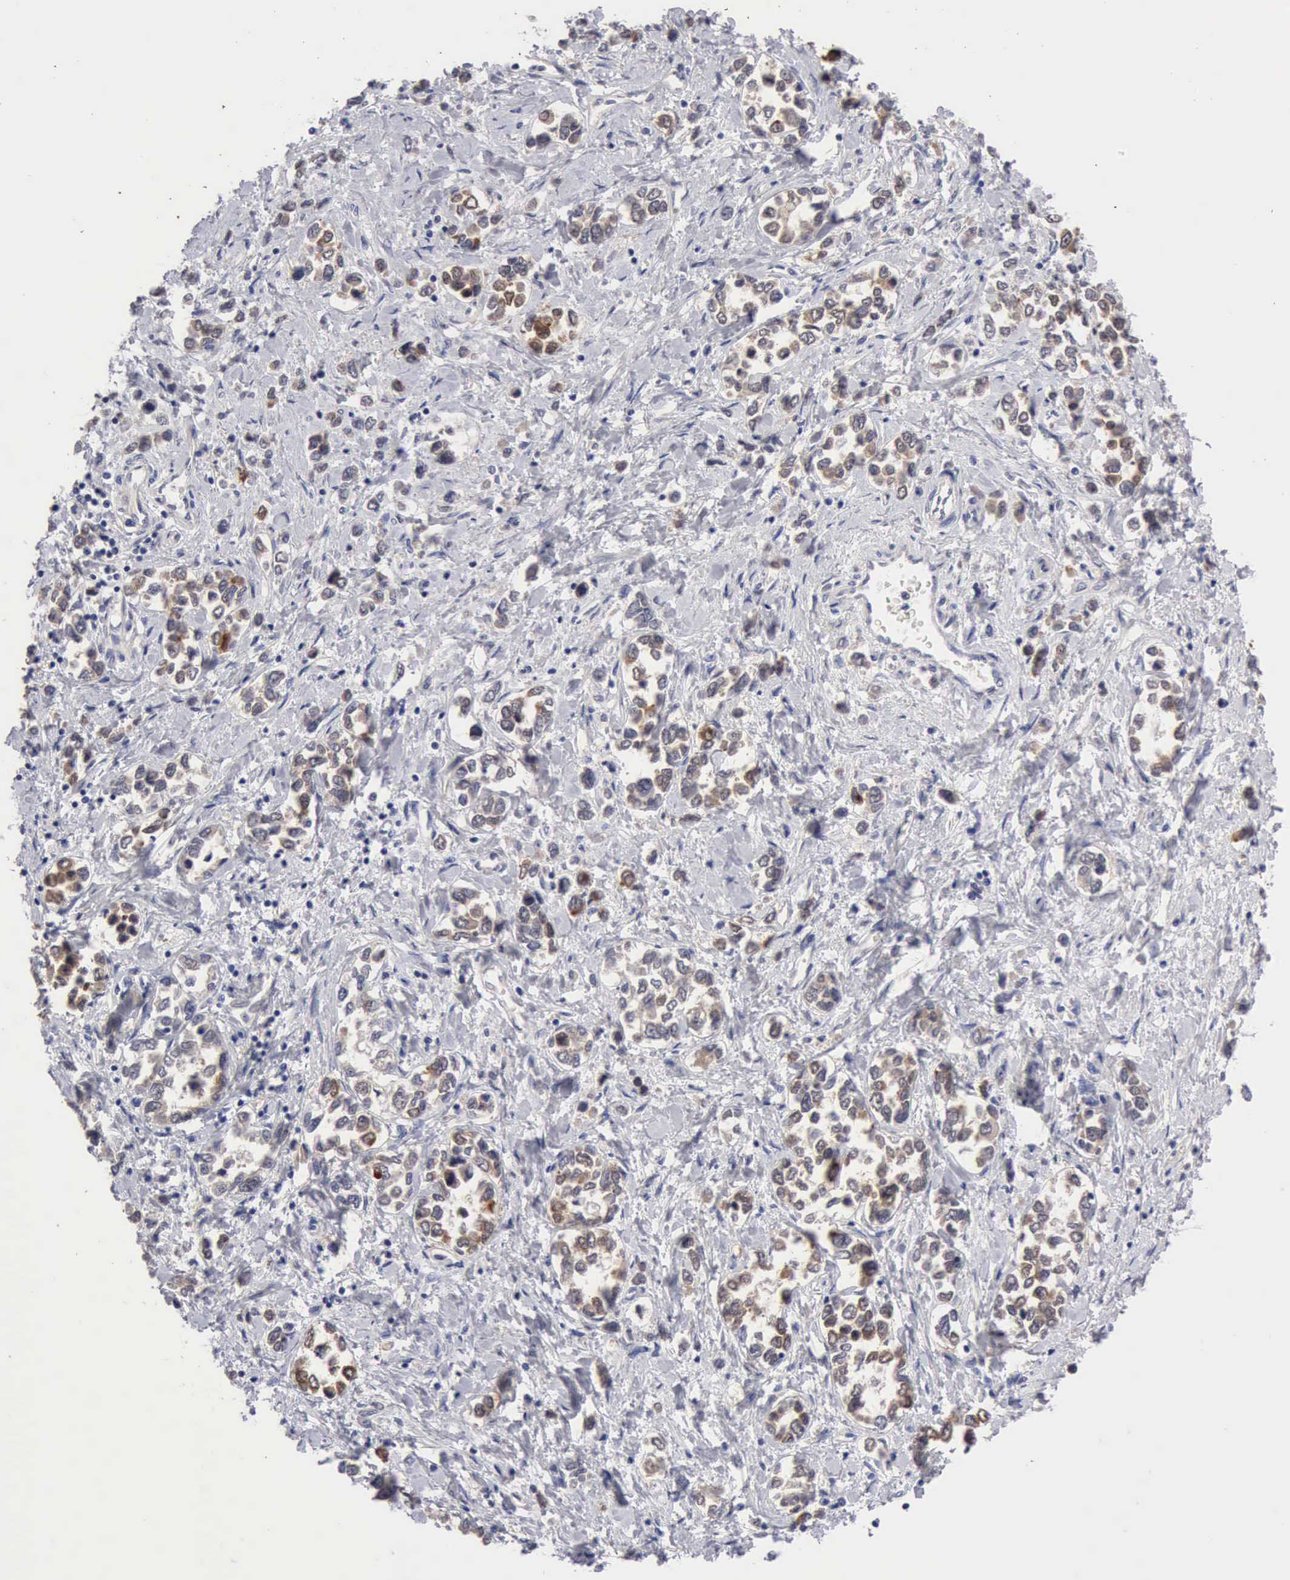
{"staining": {"intensity": "weak", "quantity": "25%-75%", "location": "cytoplasmic/membranous"}, "tissue": "stomach cancer", "cell_type": "Tumor cells", "image_type": "cancer", "snomed": [{"axis": "morphology", "description": "Adenocarcinoma, NOS"}, {"axis": "topography", "description": "Stomach, upper"}], "caption": "Protein staining demonstrates weak cytoplasmic/membranous staining in approximately 25%-75% of tumor cells in stomach cancer.", "gene": "PTGR2", "patient": {"sex": "male", "age": 76}}